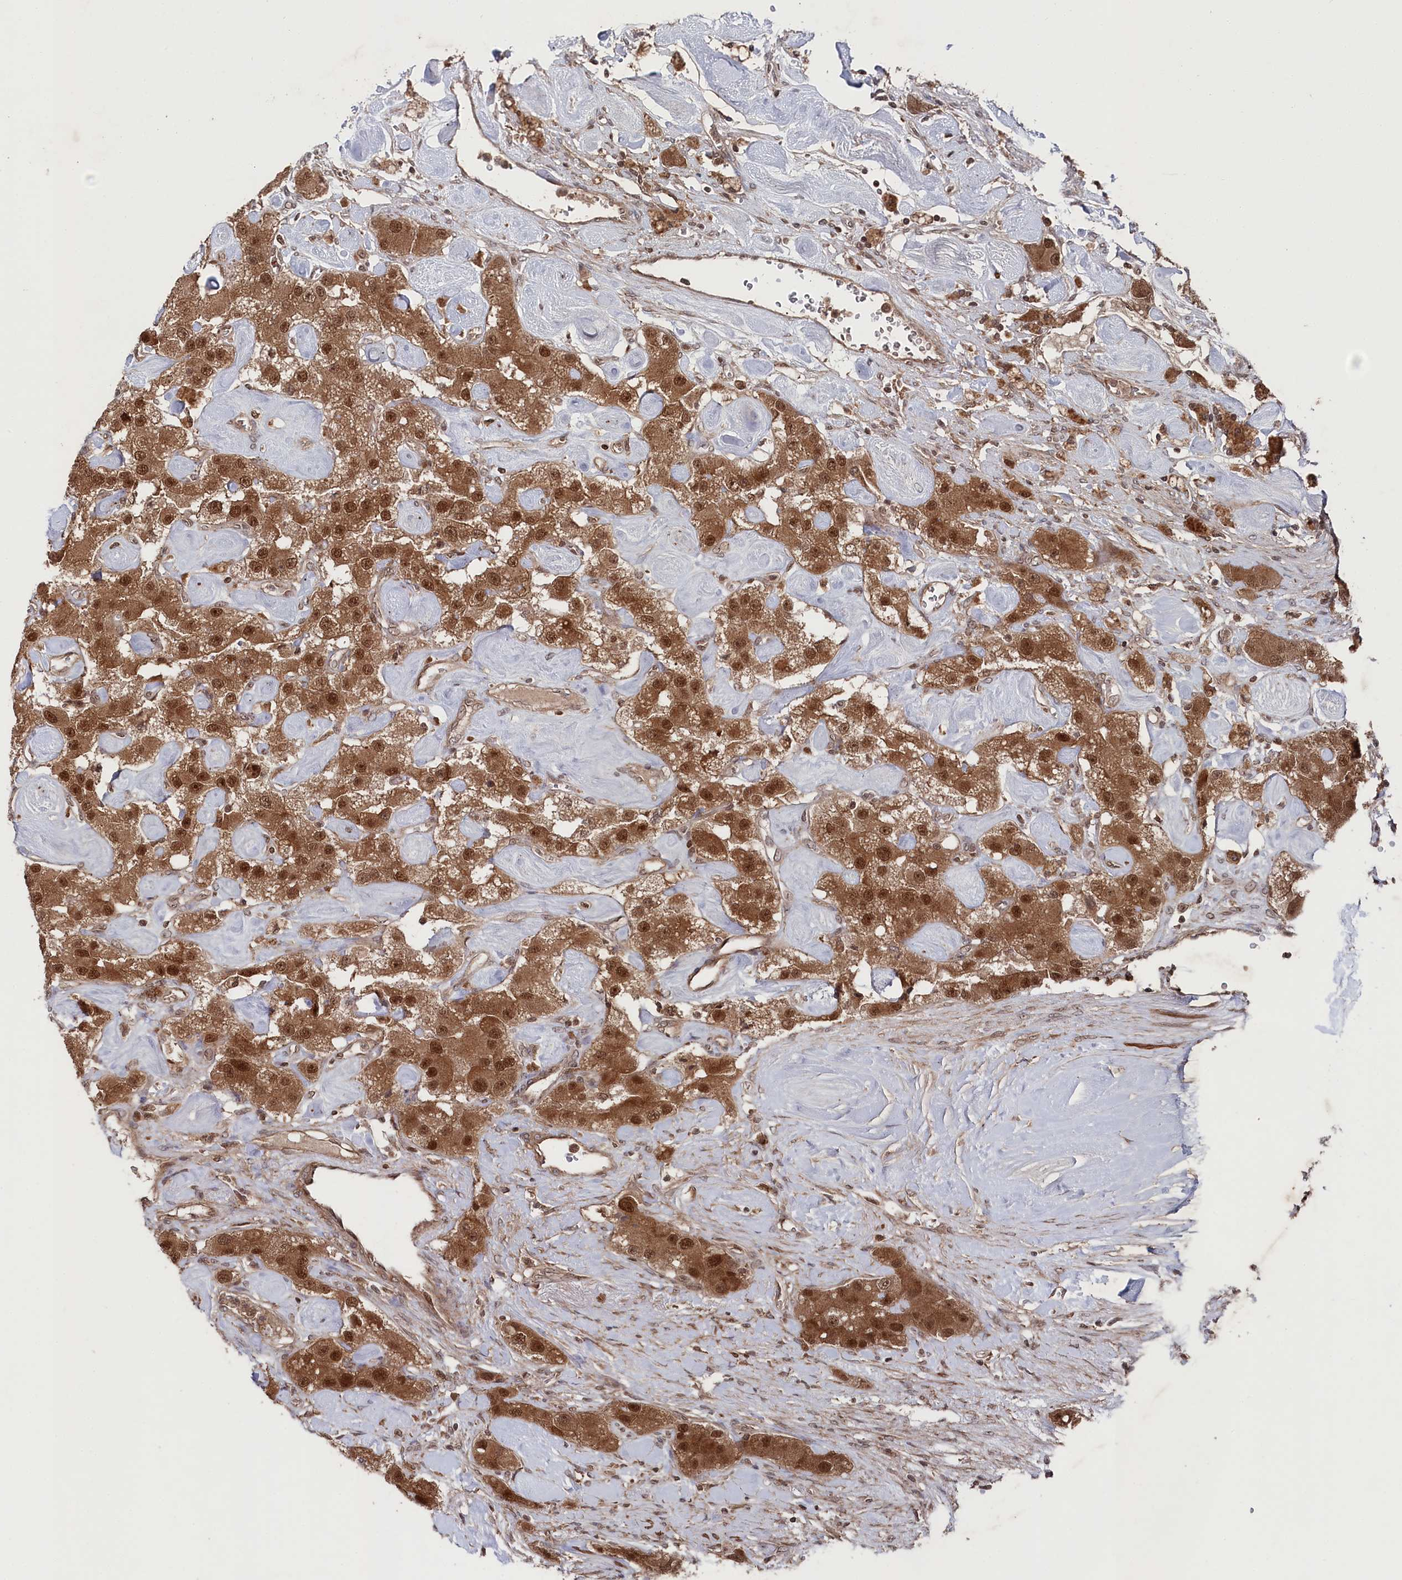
{"staining": {"intensity": "strong", "quantity": ">75%", "location": "cytoplasmic/membranous,nuclear"}, "tissue": "carcinoid", "cell_type": "Tumor cells", "image_type": "cancer", "snomed": [{"axis": "morphology", "description": "Carcinoid, malignant, NOS"}, {"axis": "topography", "description": "Pancreas"}], "caption": "Human carcinoid stained for a protein (brown) shows strong cytoplasmic/membranous and nuclear positive positivity in approximately >75% of tumor cells.", "gene": "BORCS7", "patient": {"sex": "male", "age": 41}}